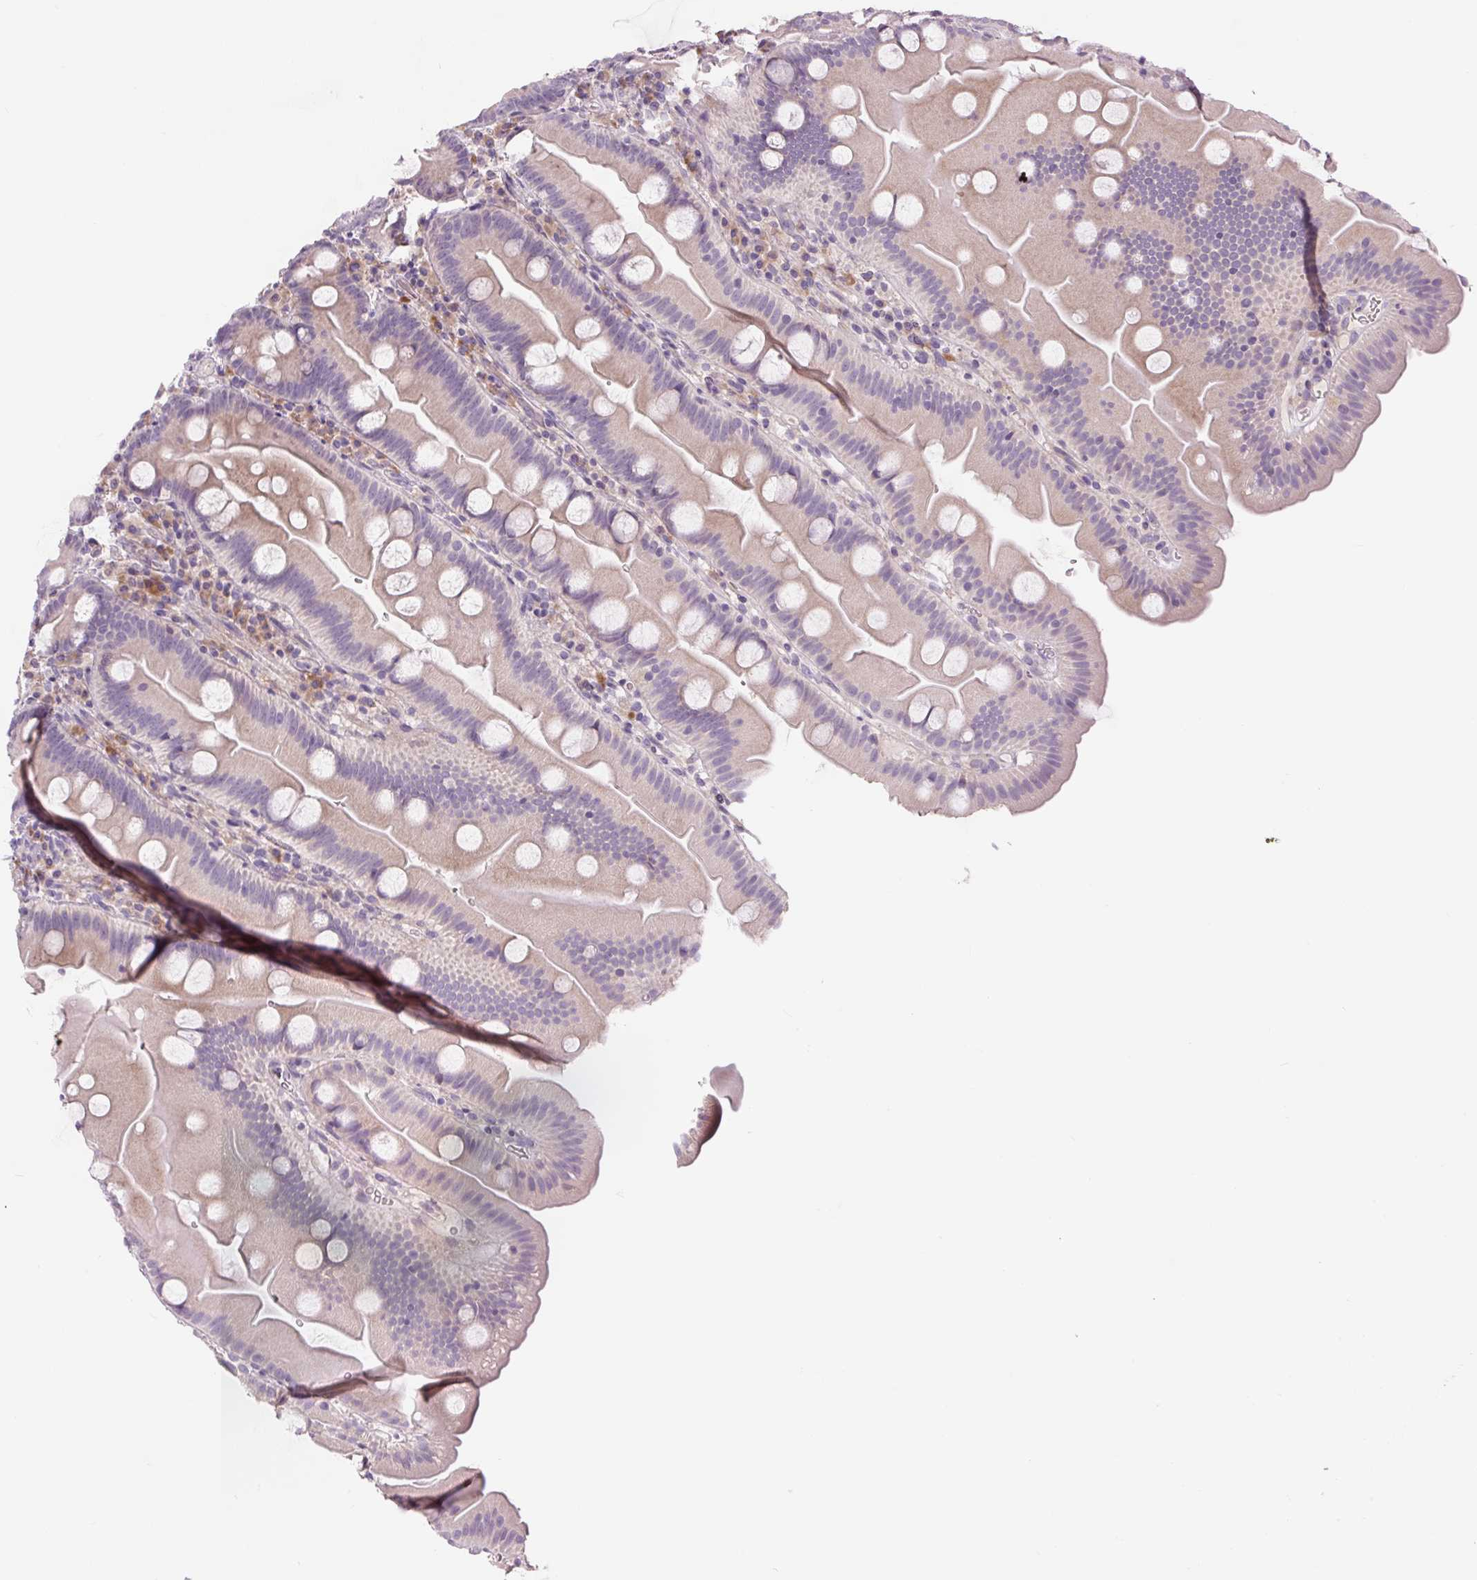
{"staining": {"intensity": "weak", "quantity": "25%-75%", "location": "cytoplasmic/membranous"}, "tissue": "small intestine", "cell_type": "Glandular cells", "image_type": "normal", "snomed": [{"axis": "morphology", "description": "Normal tissue, NOS"}, {"axis": "topography", "description": "Small intestine"}], "caption": "This image displays unremarkable small intestine stained with immunohistochemistry to label a protein in brown. The cytoplasmic/membranous of glandular cells show weak positivity for the protein. Nuclei are counter-stained blue.", "gene": "TMEM100", "patient": {"sex": "female", "age": 68}}